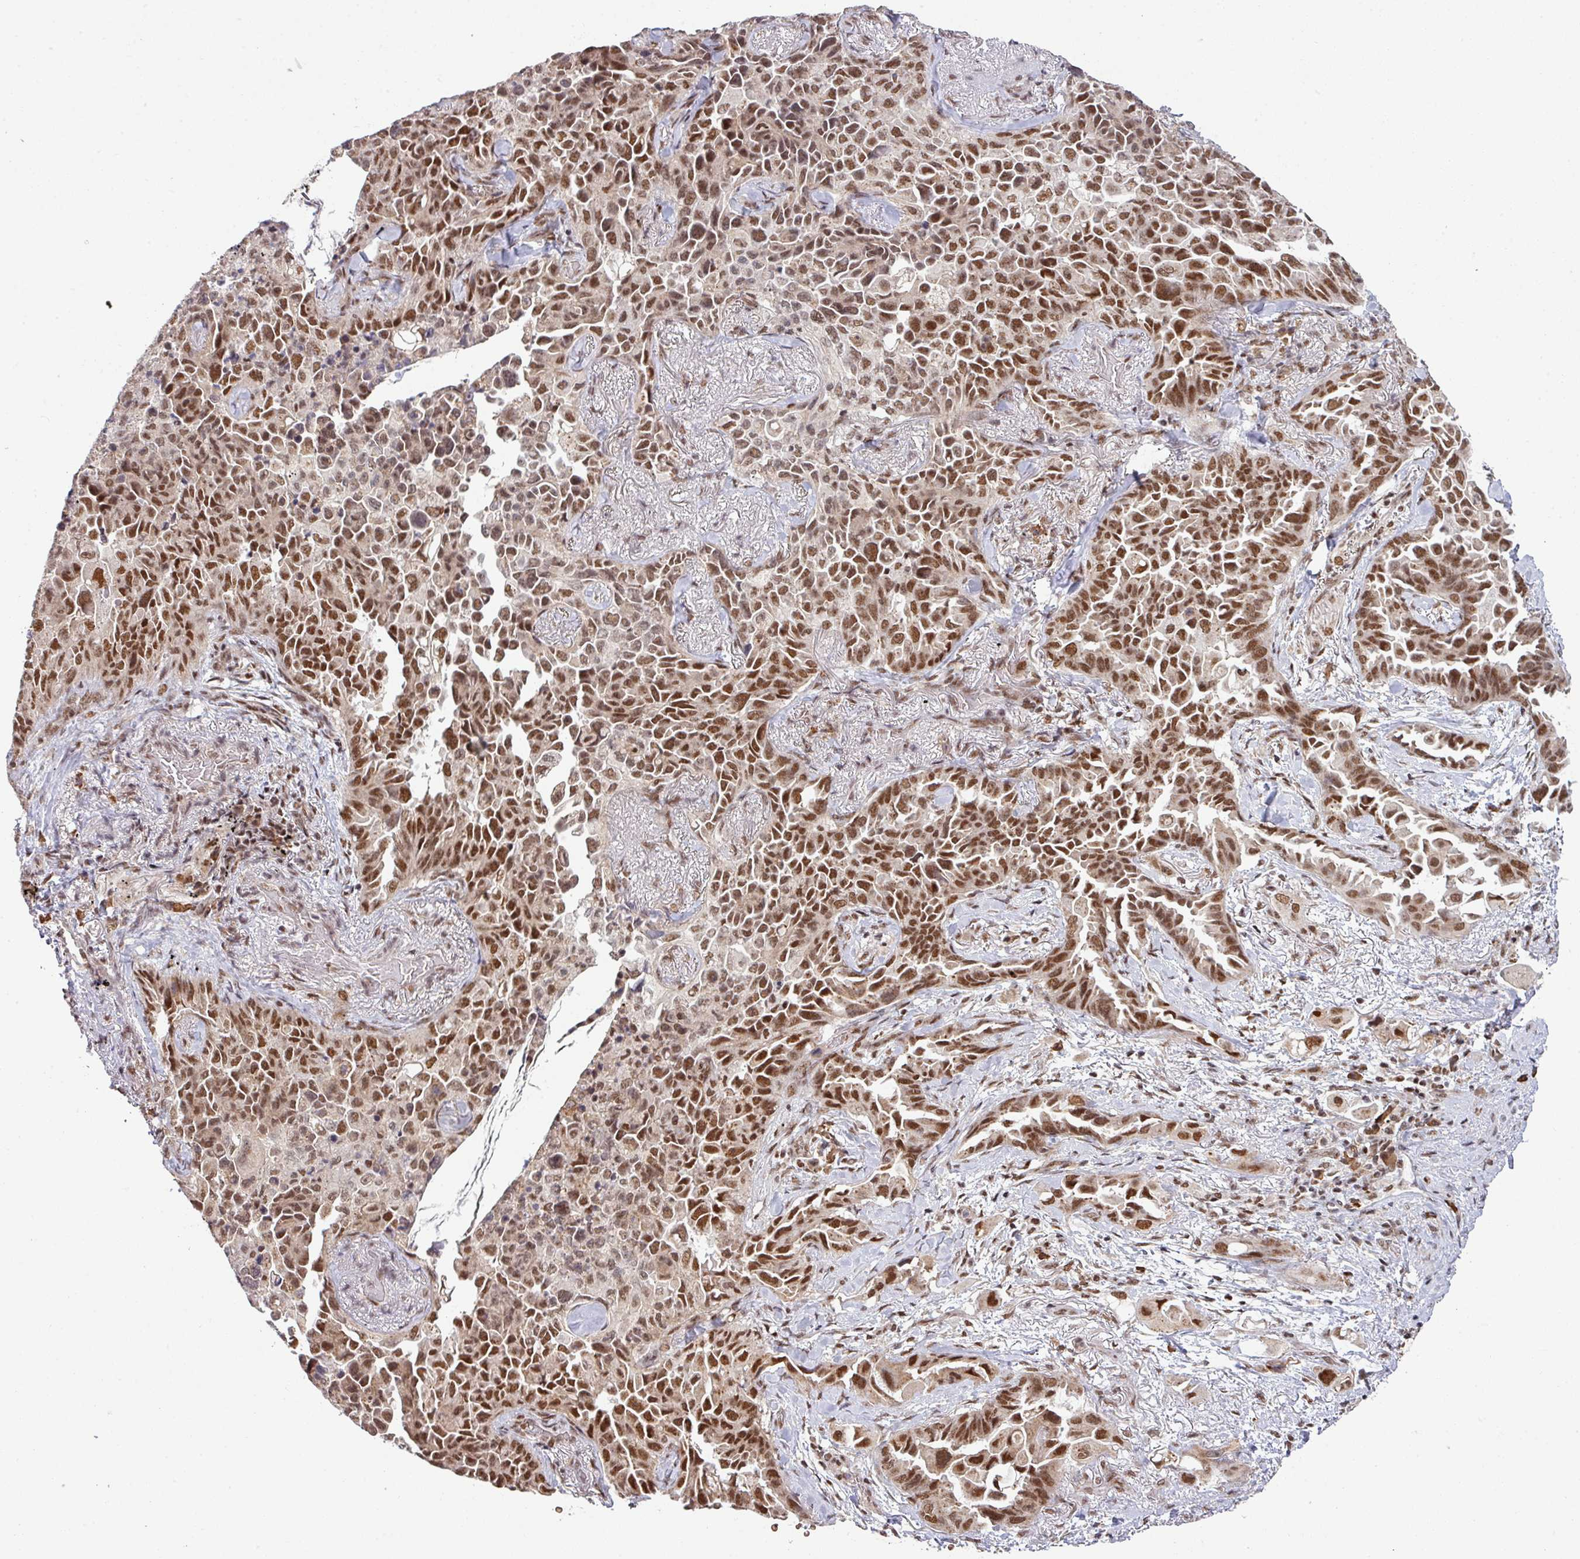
{"staining": {"intensity": "strong", "quantity": ">75%", "location": "nuclear"}, "tissue": "lung cancer", "cell_type": "Tumor cells", "image_type": "cancer", "snomed": [{"axis": "morphology", "description": "Adenocarcinoma, NOS"}, {"axis": "topography", "description": "Lung"}], "caption": "High-power microscopy captured an immunohistochemistry (IHC) image of lung cancer, revealing strong nuclear staining in about >75% of tumor cells.", "gene": "PHF23", "patient": {"sex": "female", "age": 67}}